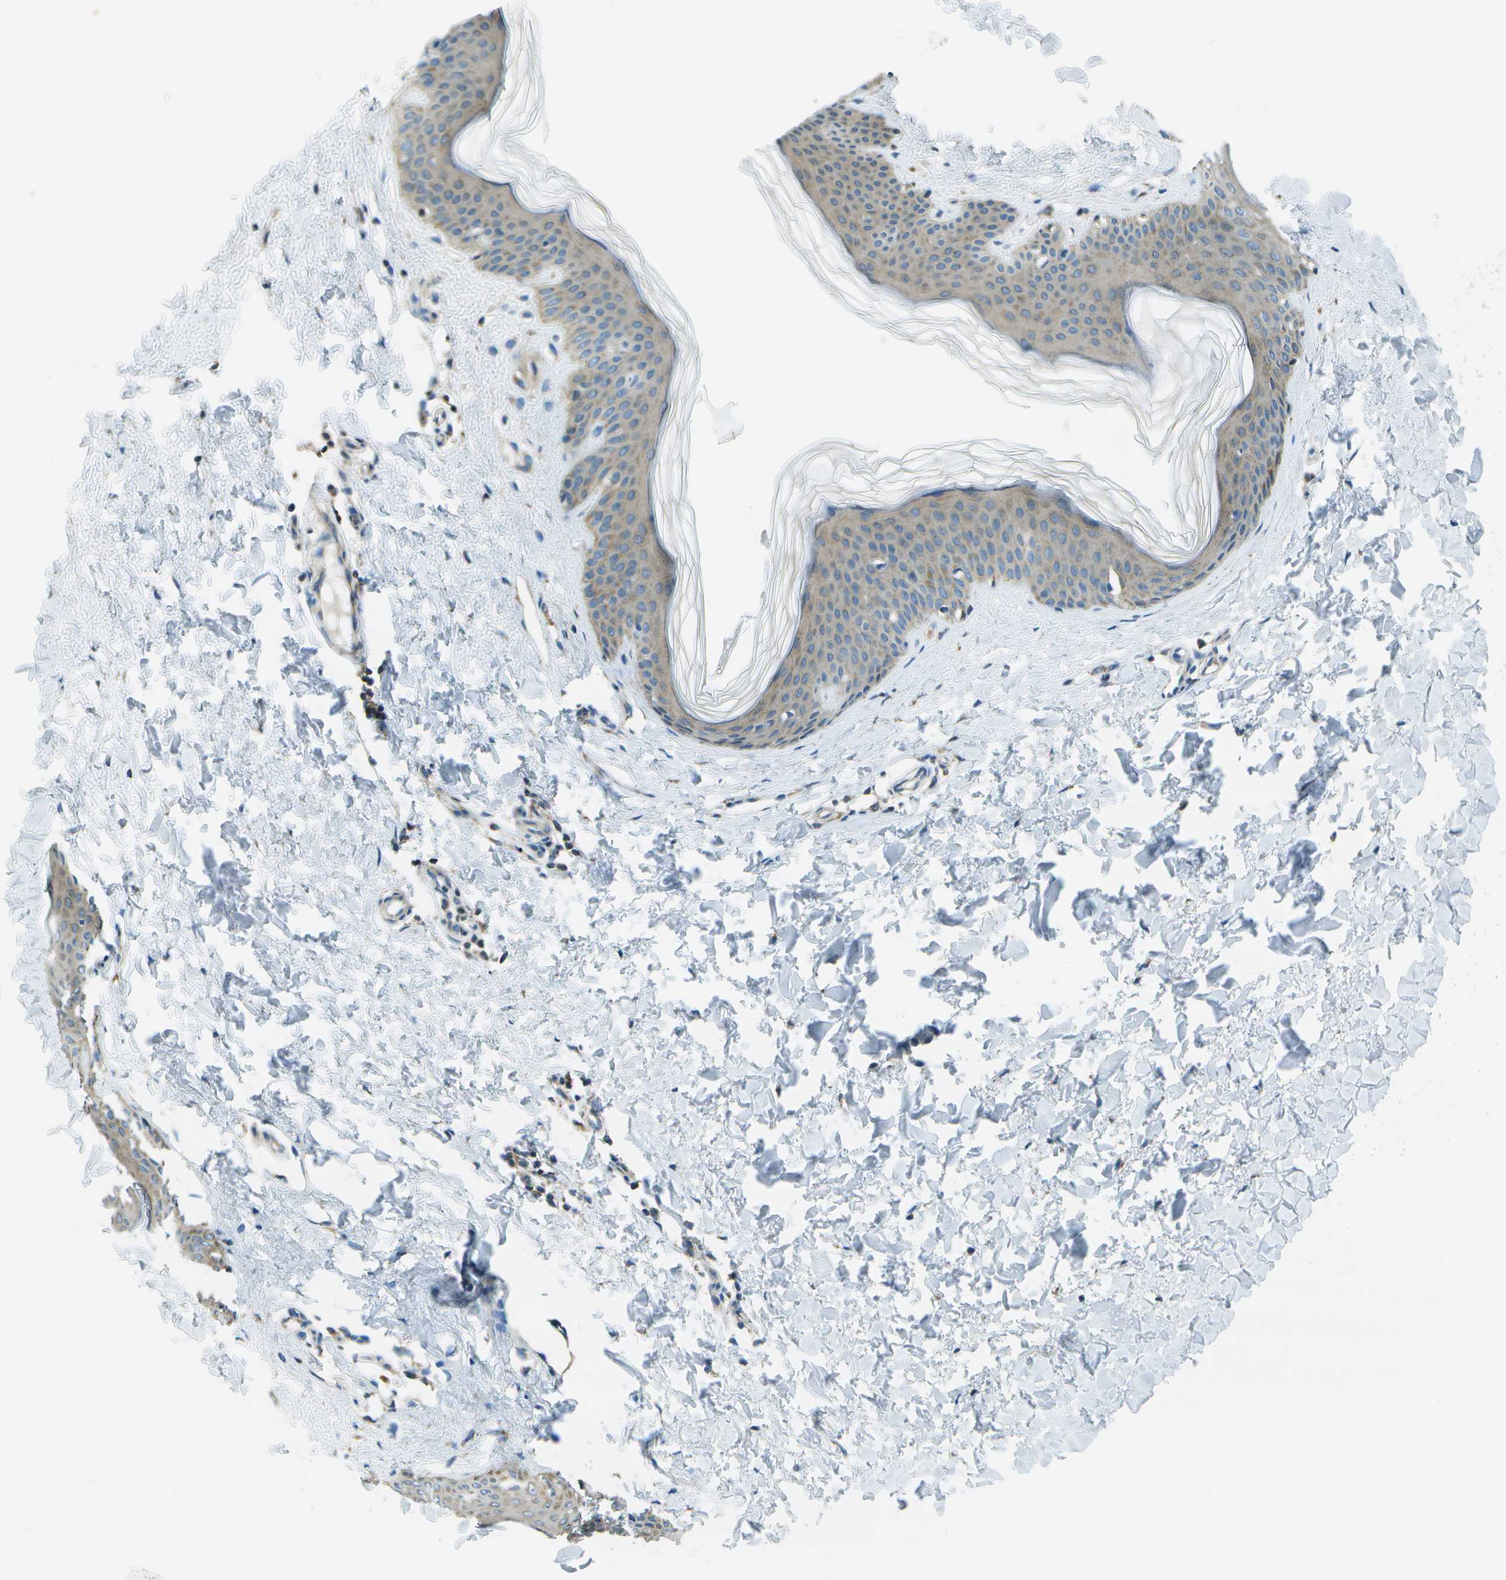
{"staining": {"intensity": "weak", "quantity": ">75%", "location": "cytoplasmic/membranous"}, "tissue": "skin", "cell_type": "Fibroblasts", "image_type": "normal", "snomed": [{"axis": "morphology", "description": "Normal tissue, NOS"}, {"axis": "topography", "description": "Skin"}], "caption": "Human skin stained with a brown dye displays weak cytoplasmic/membranous positive expression in about >75% of fibroblasts.", "gene": "TMEM51", "patient": {"sex": "female", "age": 17}}